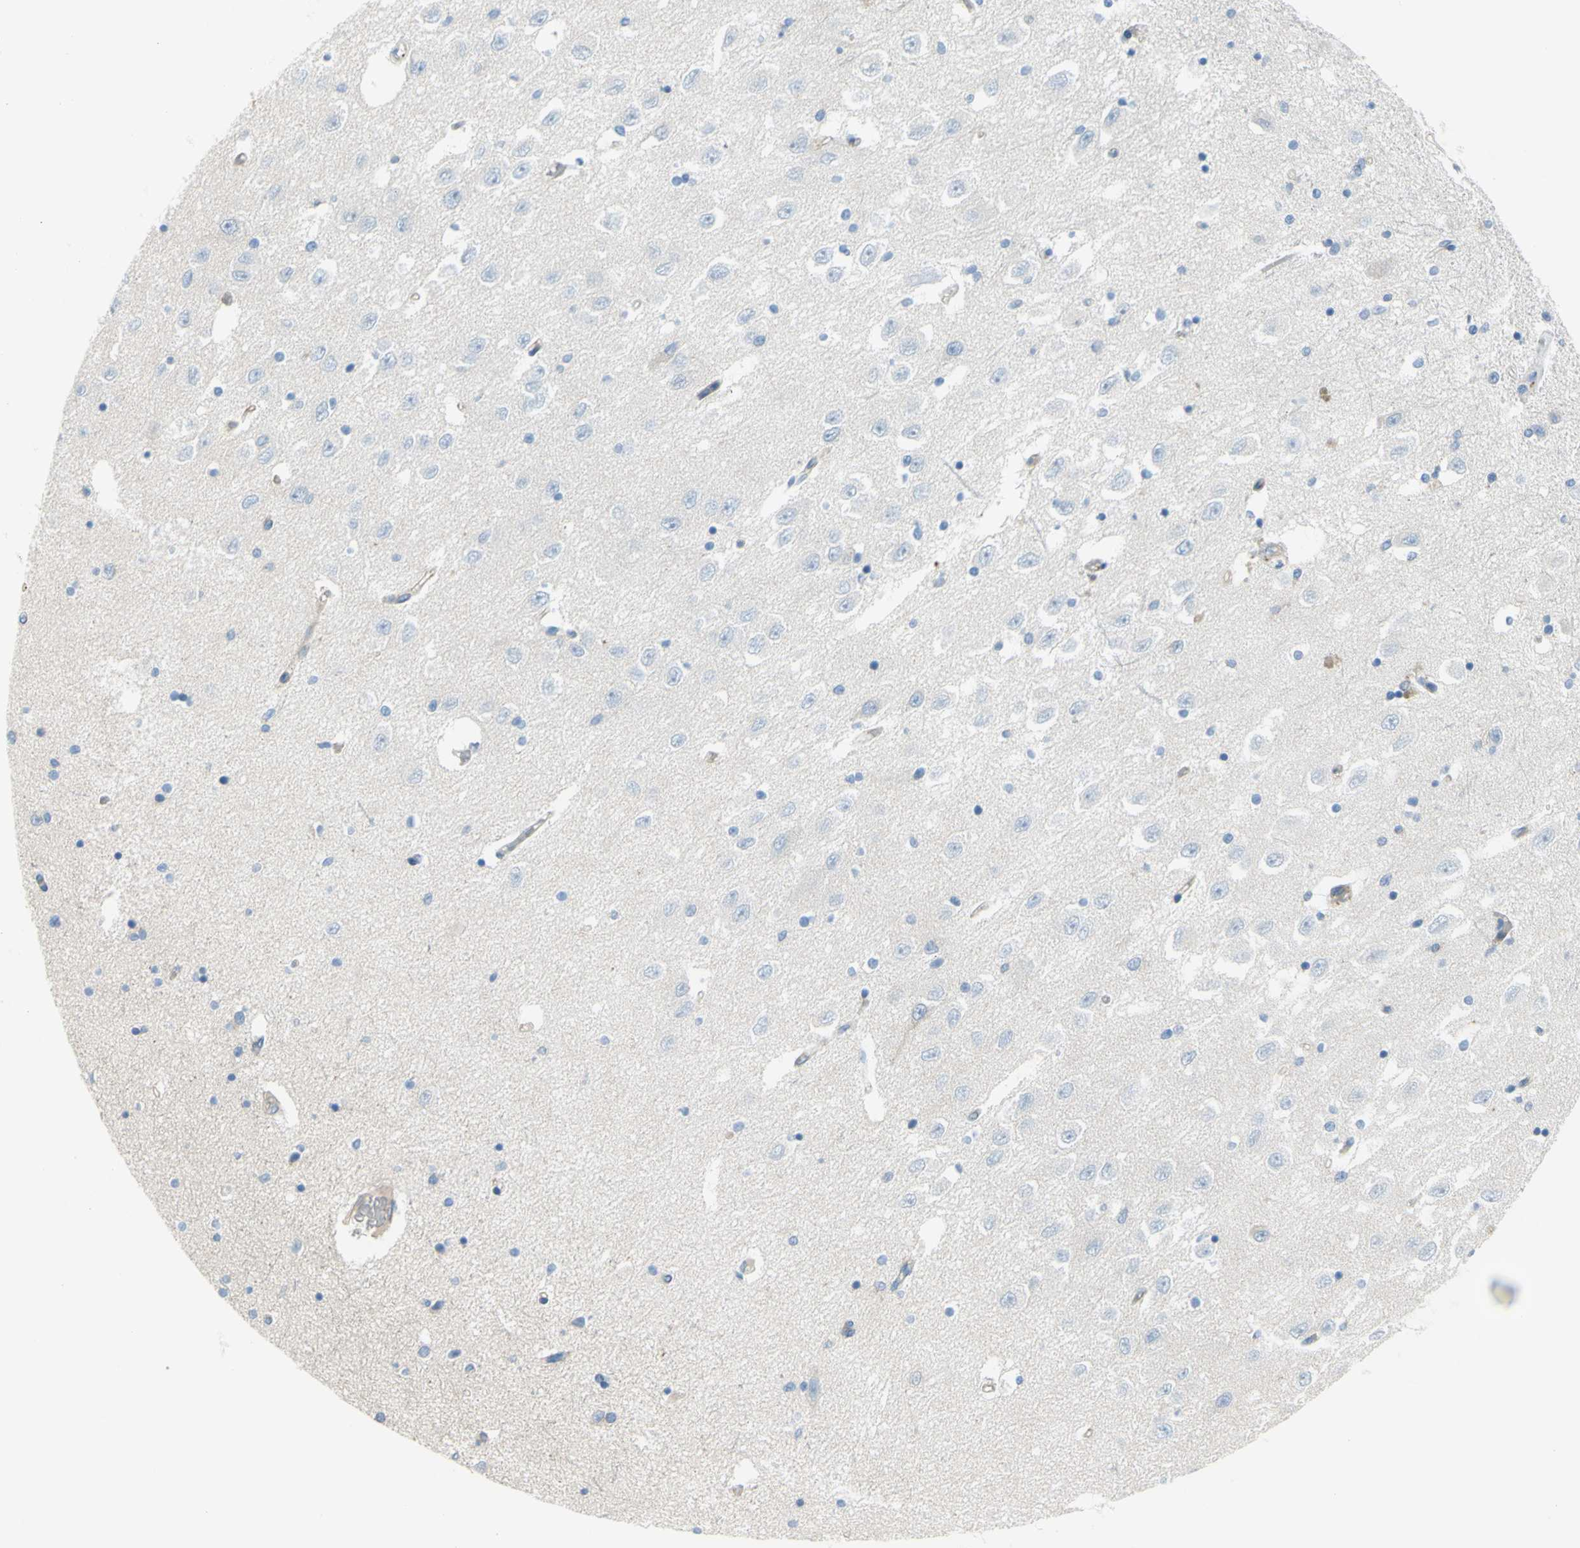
{"staining": {"intensity": "negative", "quantity": "none", "location": "none"}, "tissue": "hippocampus", "cell_type": "Glial cells", "image_type": "normal", "snomed": [{"axis": "morphology", "description": "Normal tissue, NOS"}, {"axis": "topography", "description": "Hippocampus"}], "caption": "The IHC histopathology image has no significant positivity in glial cells of hippocampus.", "gene": "FRMD4B", "patient": {"sex": "female", "age": 54}}